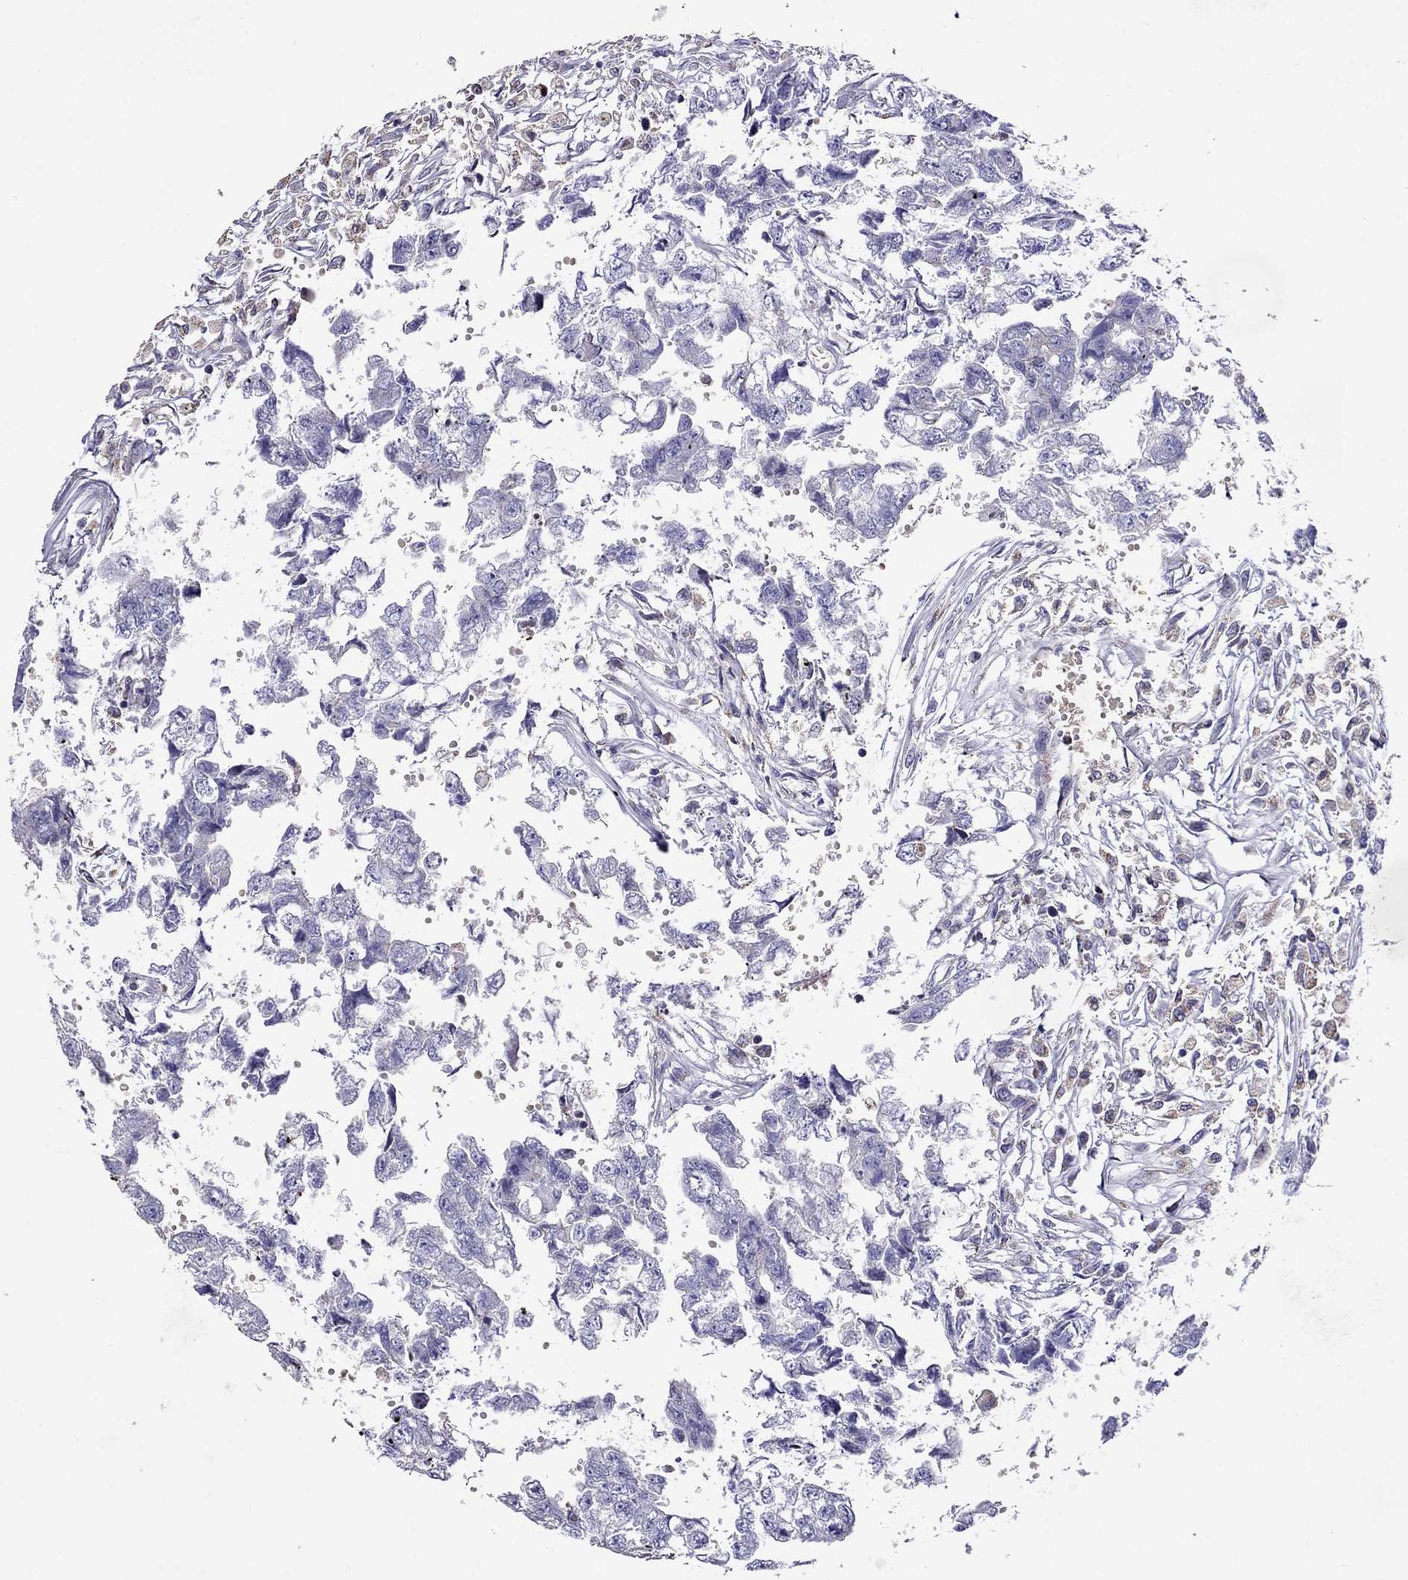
{"staining": {"intensity": "negative", "quantity": "none", "location": "none"}, "tissue": "testis cancer", "cell_type": "Tumor cells", "image_type": "cancer", "snomed": [{"axis": "morphology", "description": "Carcinoma, Embryonal, NOS"}, {"axis": "morphology", "description": "Teratoma, malignant, NOS"}, {"axis": "topography", "description": "Testis"}], "caption": "Testis cancer (embryonal carcinoma) stained for a protein using immunohistochemistry (IHC) shows no expression tumor cells.", "gene": "SCG2", "patient": {"sex": "male", "age": 44}}